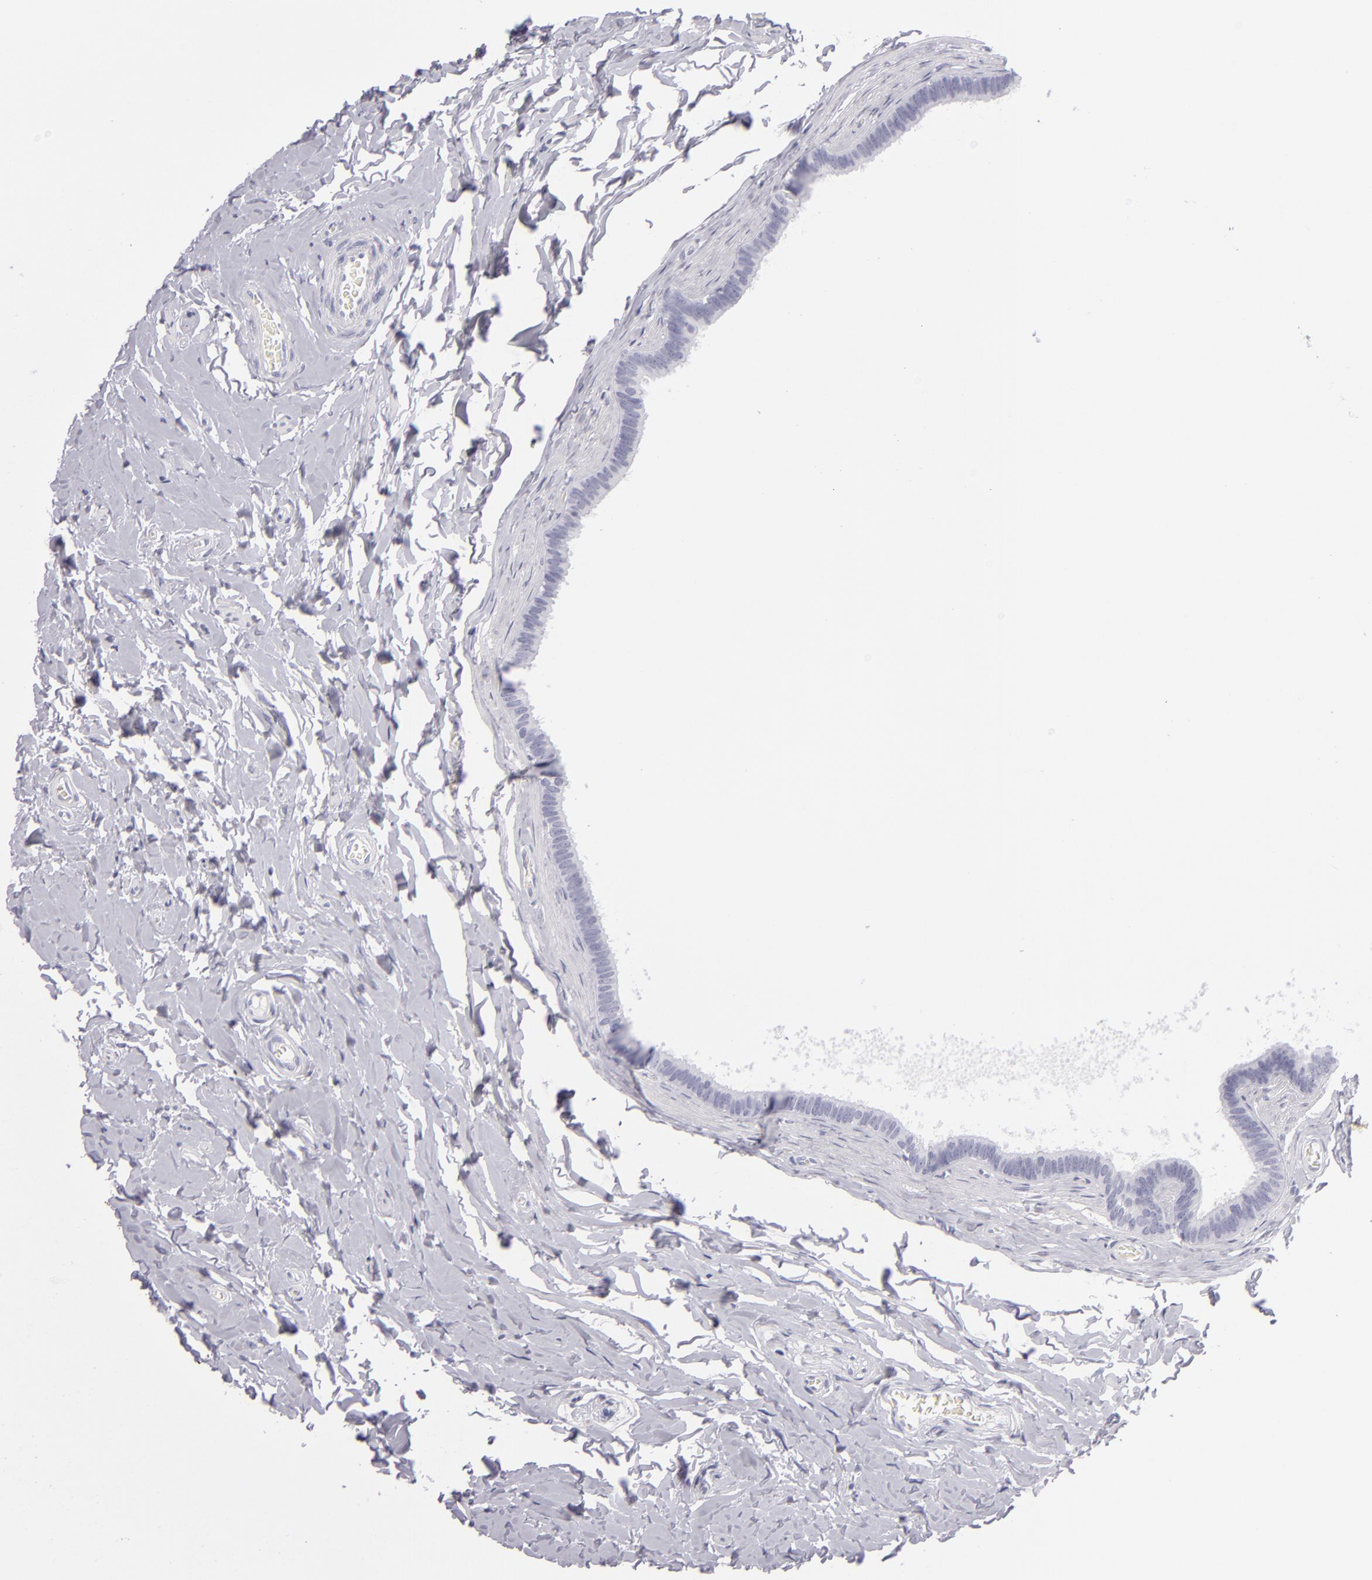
{"staining": {"intensity": "negative", "quantity": "none", "location": "none"}, "tissue": "epididymis", "cell_type": "Glandular cells", "image_type": "normal", "snomed": [{"axis": "morphology", "description": "Normal tissue, NOS"}, {"axis": "topography", "description": "Epididymis"}], "caption": "Protein analysis of normal epididymis shows no significant expression in glandular cells.", "gene": "VIL1", "patient": {"sex": "male", "age": 26}}